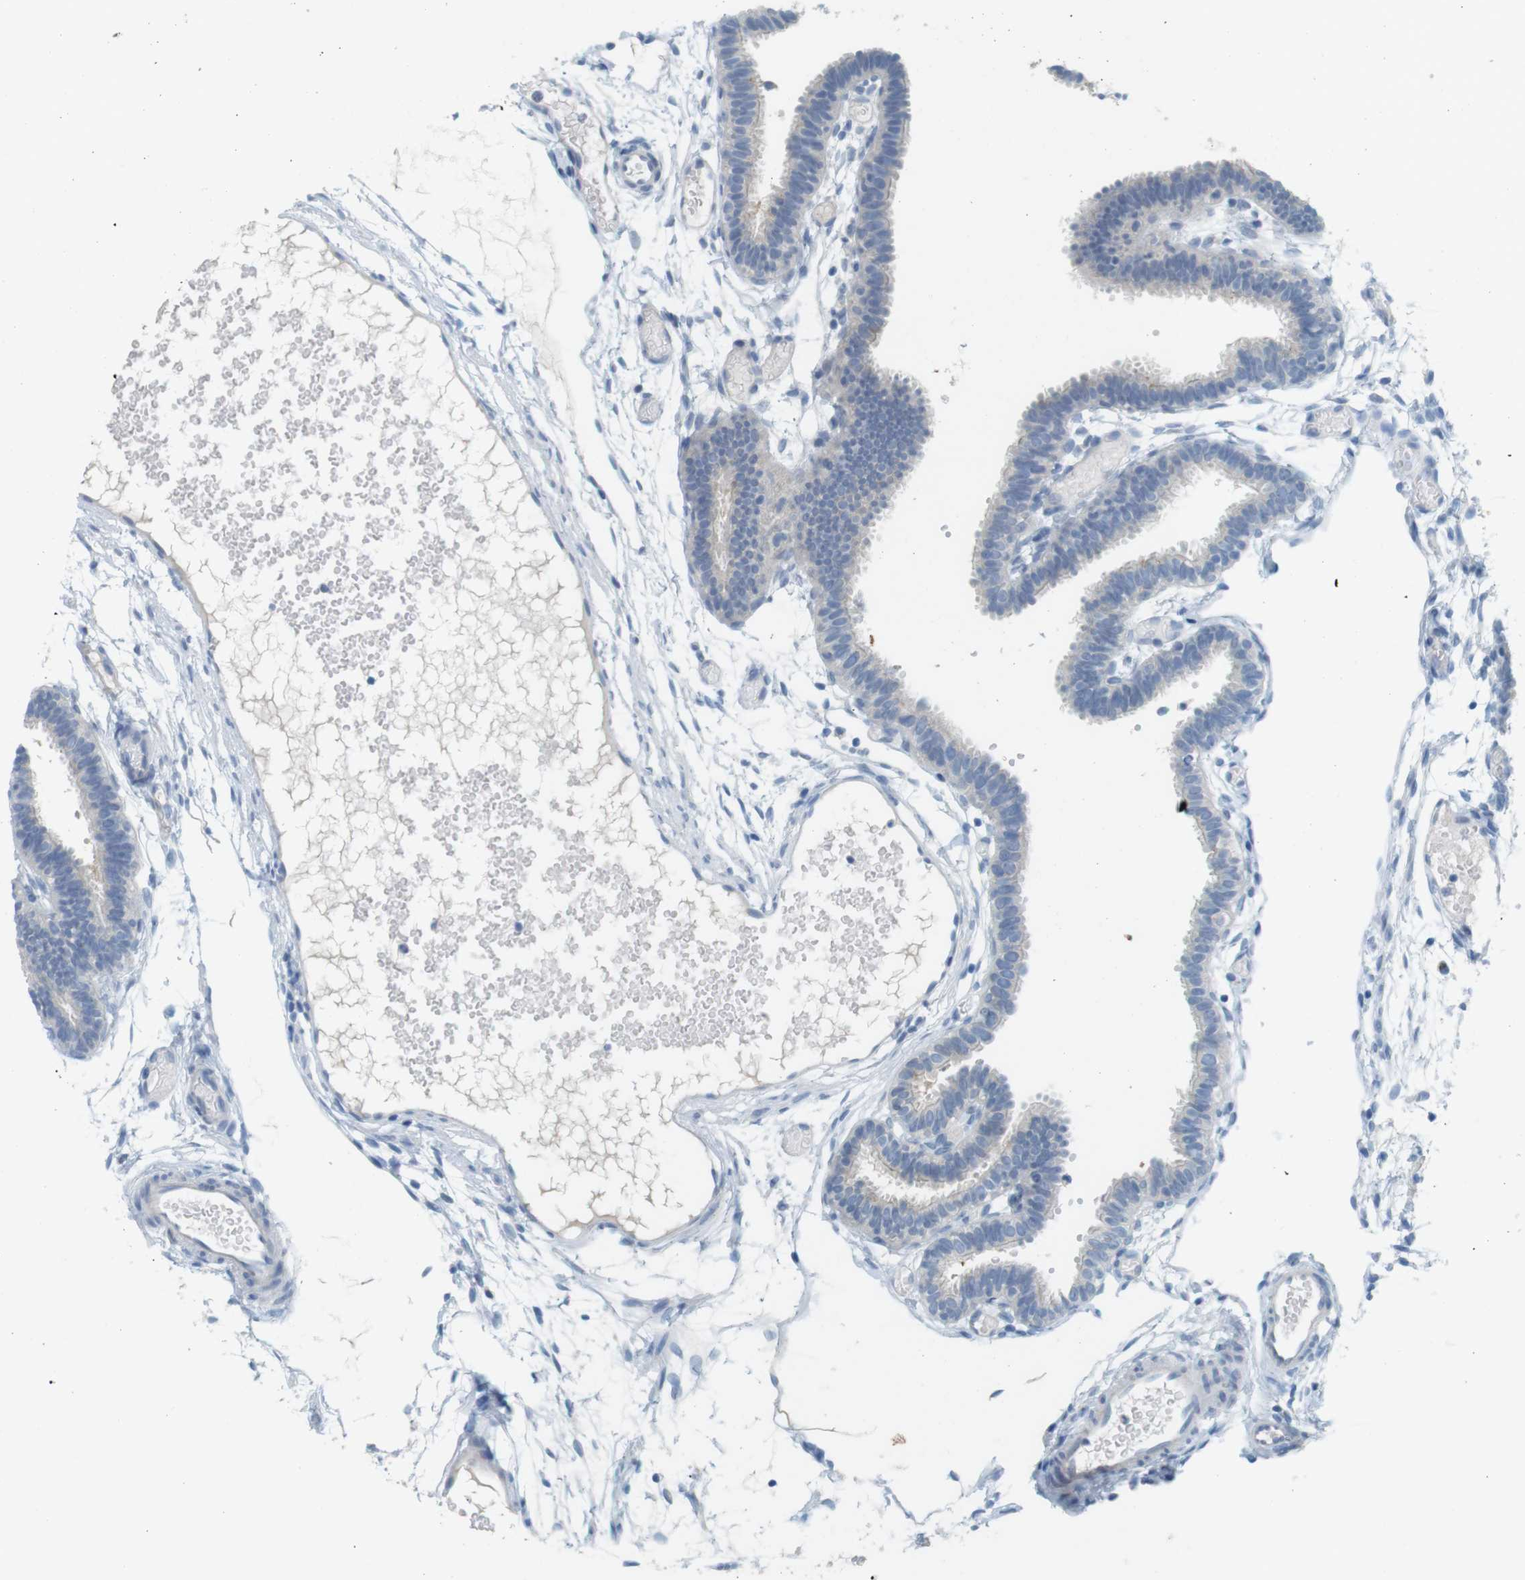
{"staining": {"intensity": "negative", "quantity": "none", "location": "none"}, "tissue": "fallopian tube", "cell_type": "Glandular cells", "image_type": "normal", "snomed": [{"axis": "morphology", "description": "Normal tissue, NOS"}, {"axis": "topography", "description": "Fallopian tube"}], "caption": "Immunohistochemical staining of benign human fallopian tube displays no significant expression in glandular cells. Brightfield microscopy of immunohistochemistry stained with DAB (3,3'-diaminobenzidine) (brown) and hematoxylin (blue), captured at high magnification.", "gene": "MUC5B", "patient": {"sex": "female", "age": 29}}